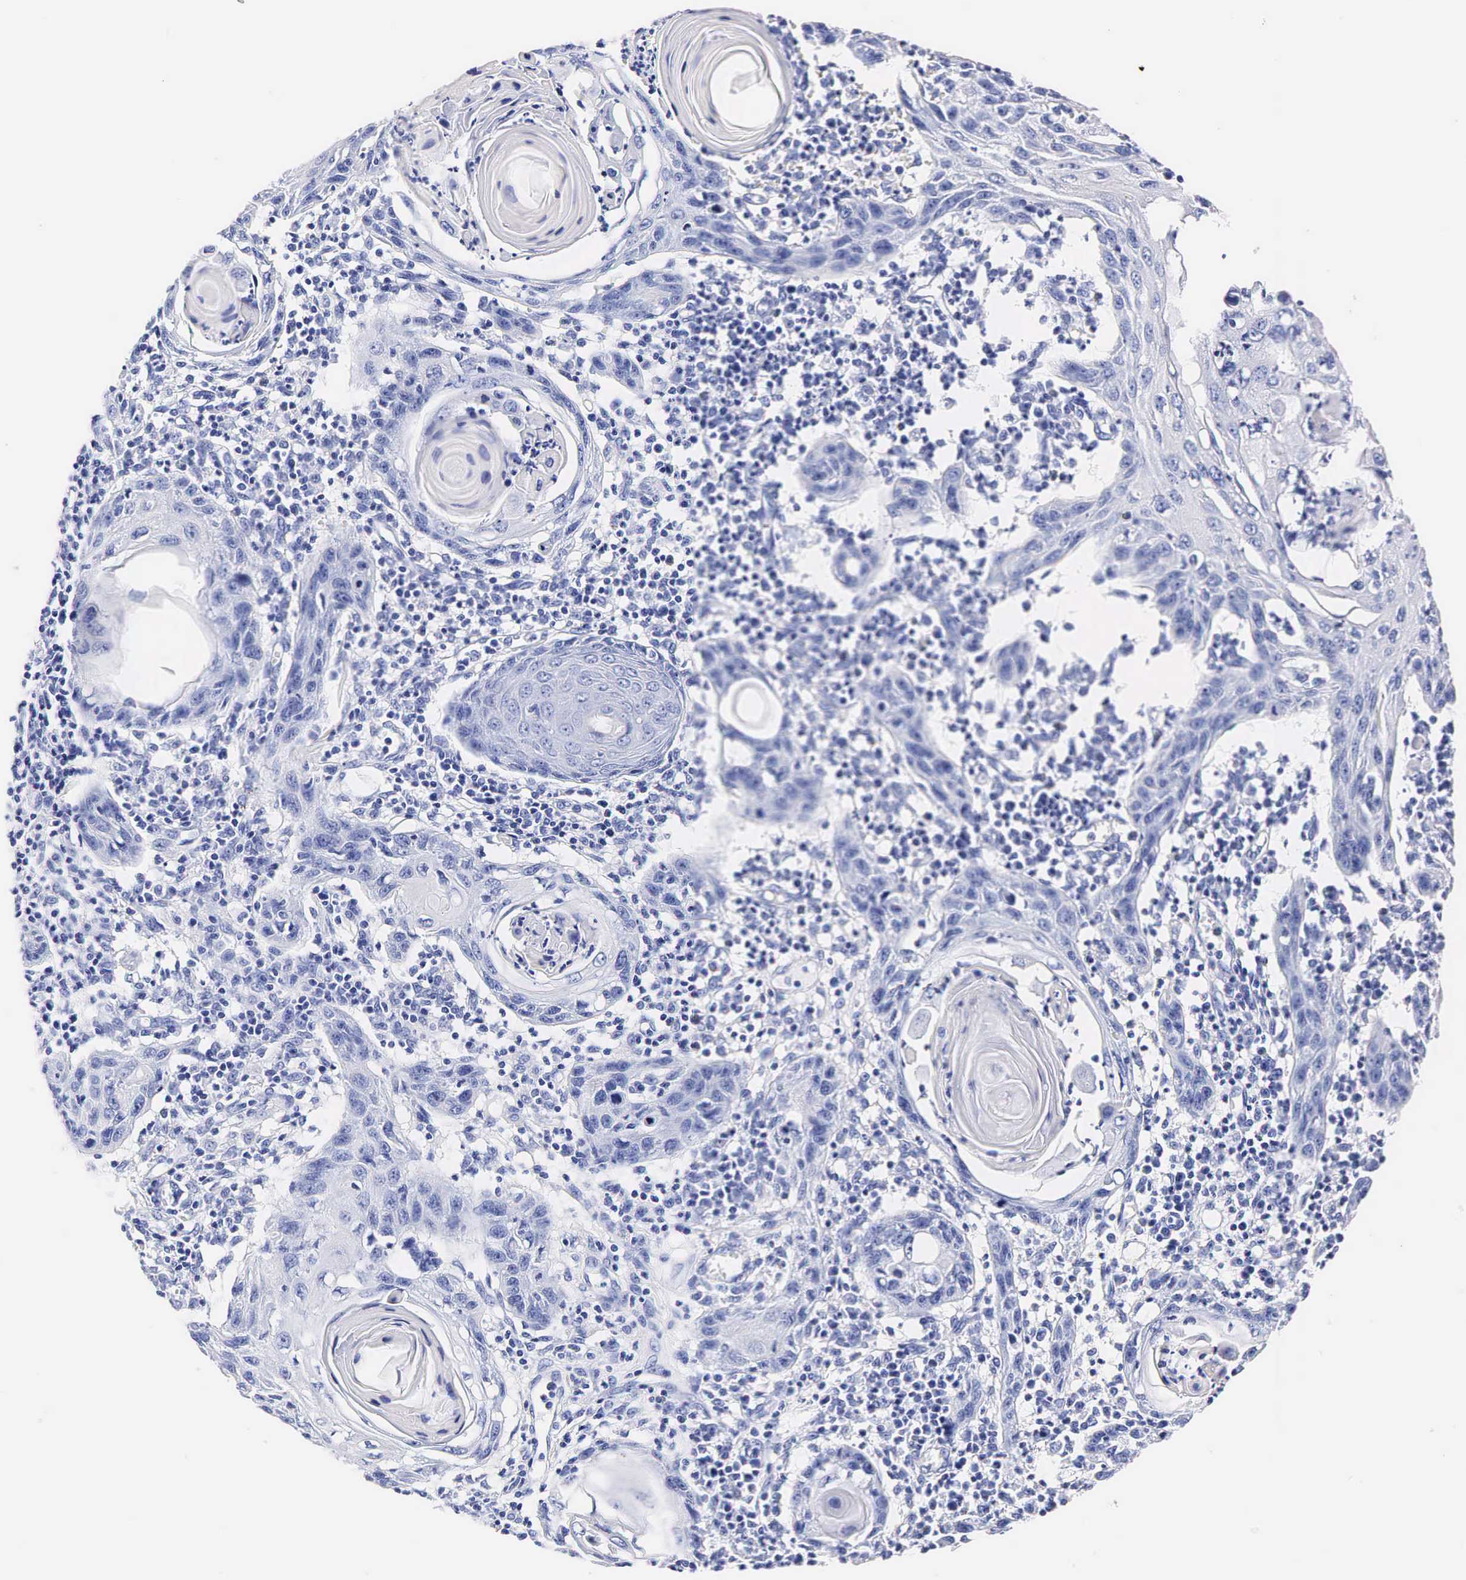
{"staining": {"intensity": "negative", "quantity": "none", "location": "none"}, "tissue": "skin cancer", "cell_type": "Tumor cells", "image_type": "cancer", "snomed": [{"axis": "morphology", "description": "Squamous cell carcinoma, NOS"}, {"axis": "topography", "description": "Skin"}], "caption": "A high-resolution histopathology image shows immunohistochemistry (IHC) staining of skin squamous cell carcinoma, which exhibits no significant positivity in tumor cells. Nuclei are stained in blue.", "gene": "KLK3", "patient": {"sex": "female", "age": 74}}